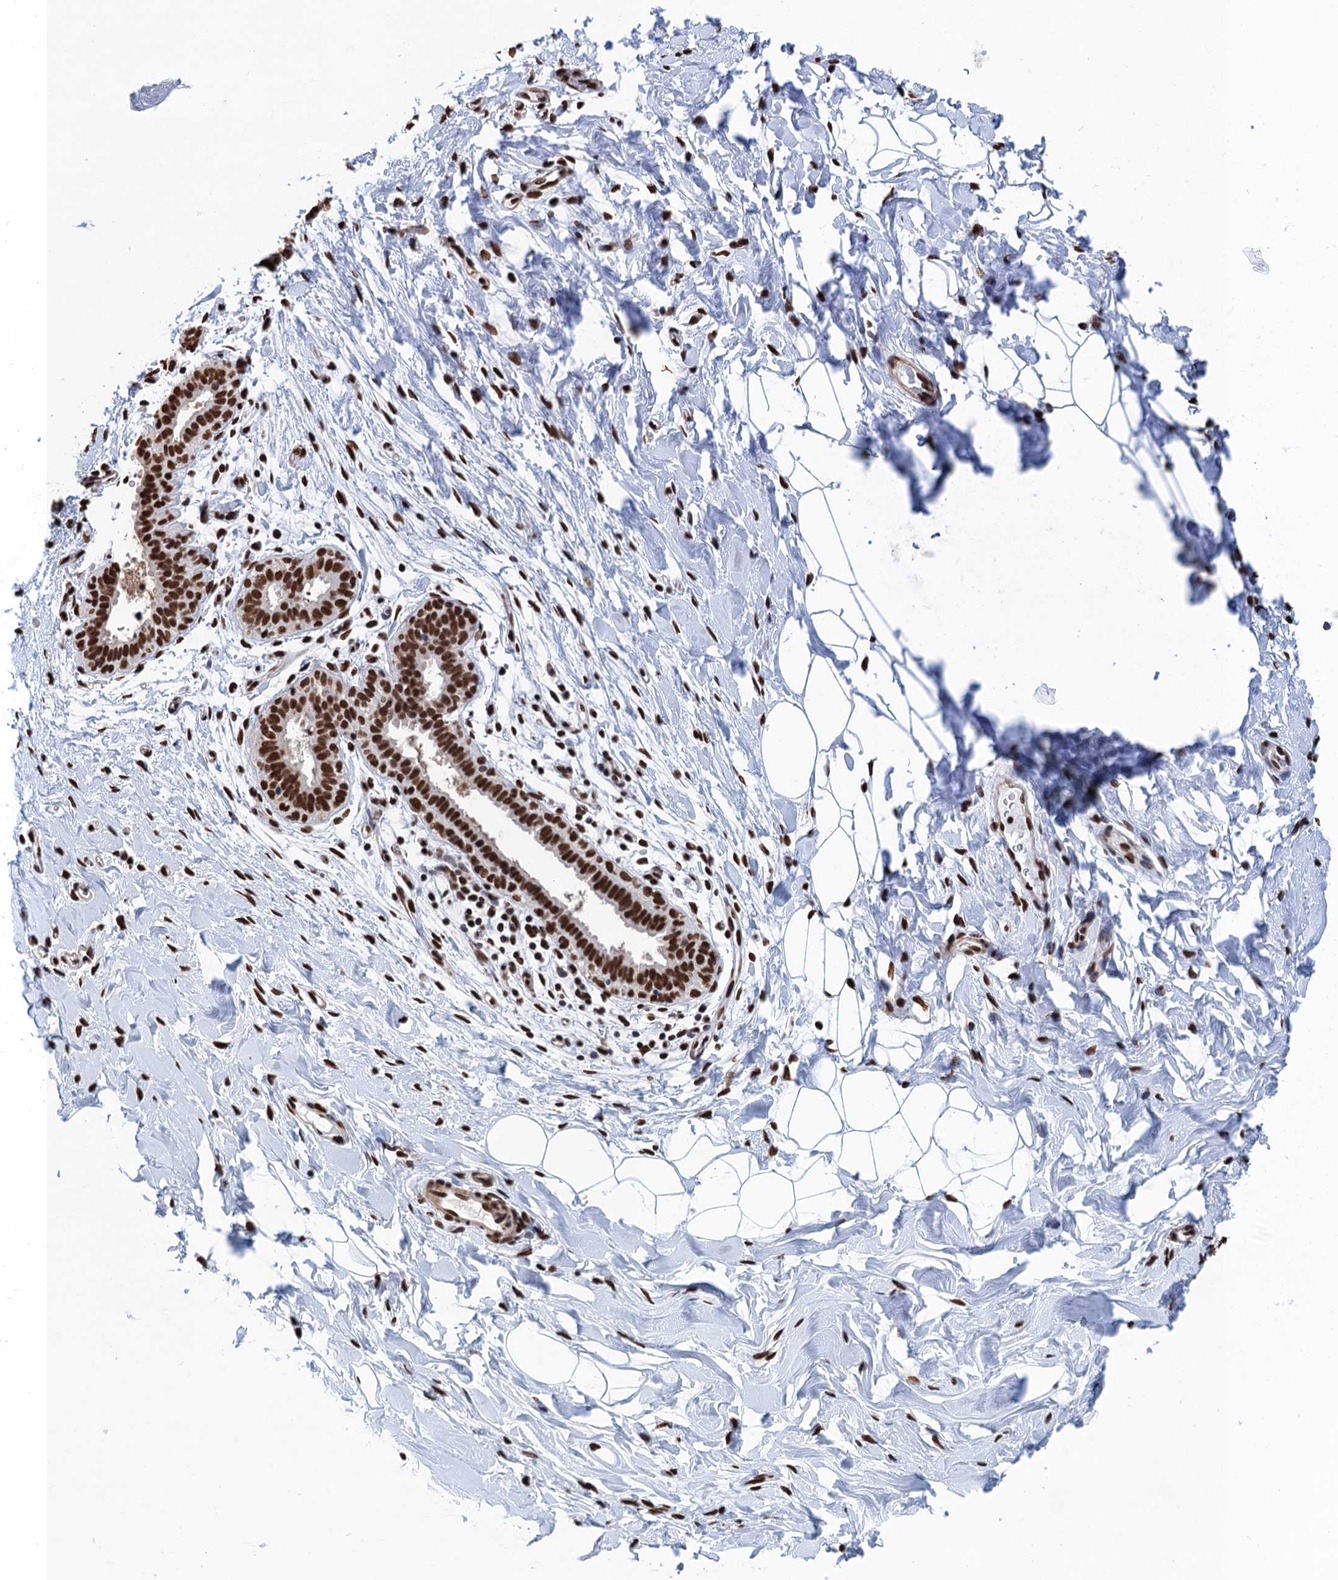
{"staining": {"intensity": "strong", "quantity": ">75%", "location": "nuclear"}, "tissue": "adipose tissue", "cell_type": "Adipocytes", "image_type": "normal", "snomed": [{"axis": "morphology", "description": "Normal tissue, NOS"}, {"axis": "topography", "description": "Breast"}], "caption": "Protein positivity by immunohistochemistry shows strong nuclear expression in about >75% of adipocytes in unremarkable adipose tissue. Nuclei are stained in blue.", "gene": "UBA2", "patient": {"sex": "female", "age": 26}}